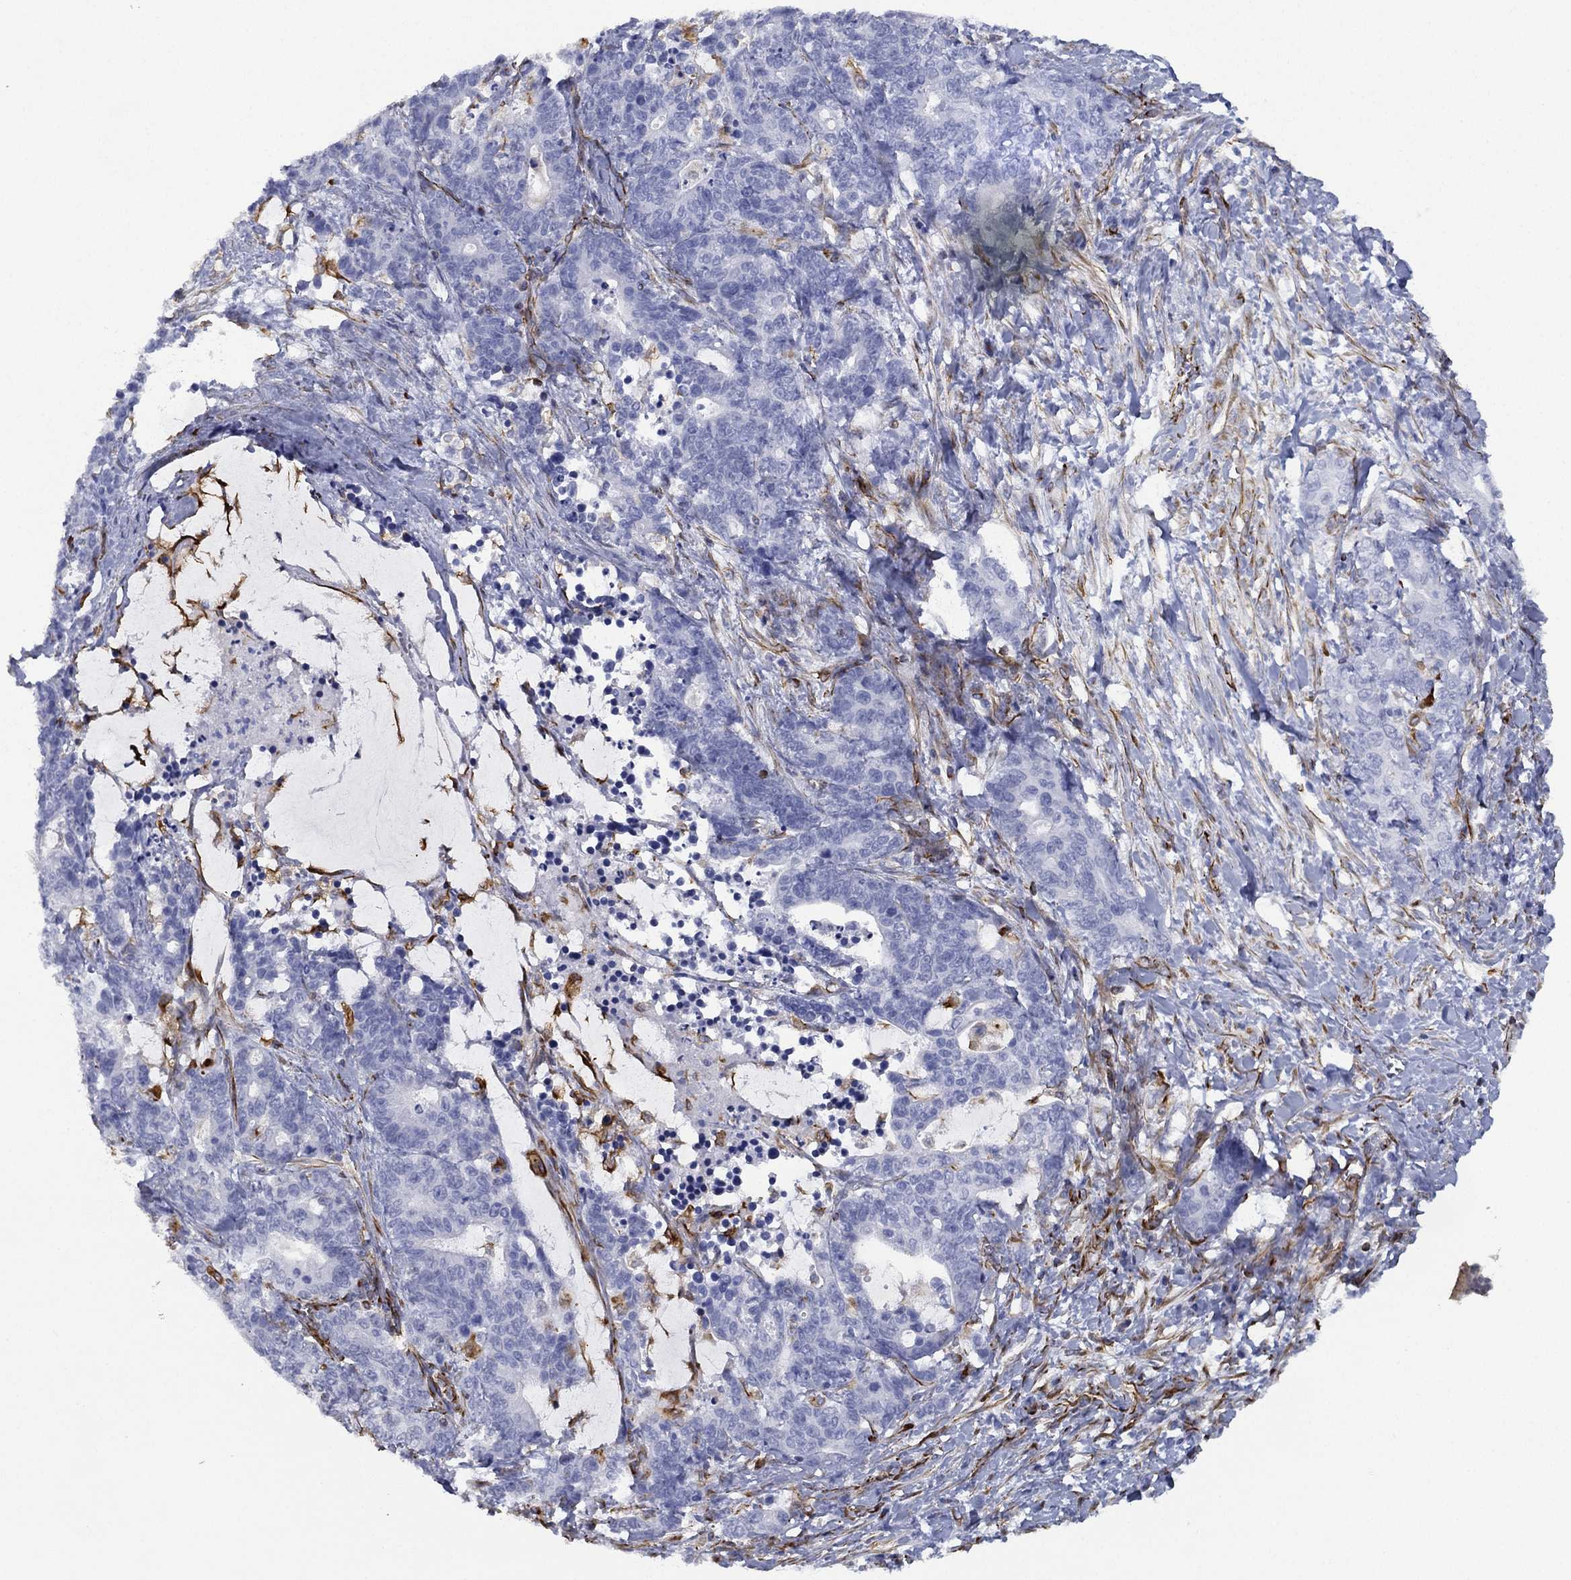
{"staining": {"intensity": "negative", "quantity": "none", "location": "none"}, "tissue": "stomach cancer", "cell_type": "Tumor cells", "image_type": "cancer", "snomed": [{"axis": "morphology", "description": "Normal tissue, NOS"}, {"axis": "morphology", "description": "Adenocarcinoma, NOS"}, {"axis": "topography", "description": "Stomach"}], "caption": "There is no significant staining in tumor cells of stomach adenocarcinoma.", "gene": "MAS1", "patient": {"sex": "female", "age": 64}}